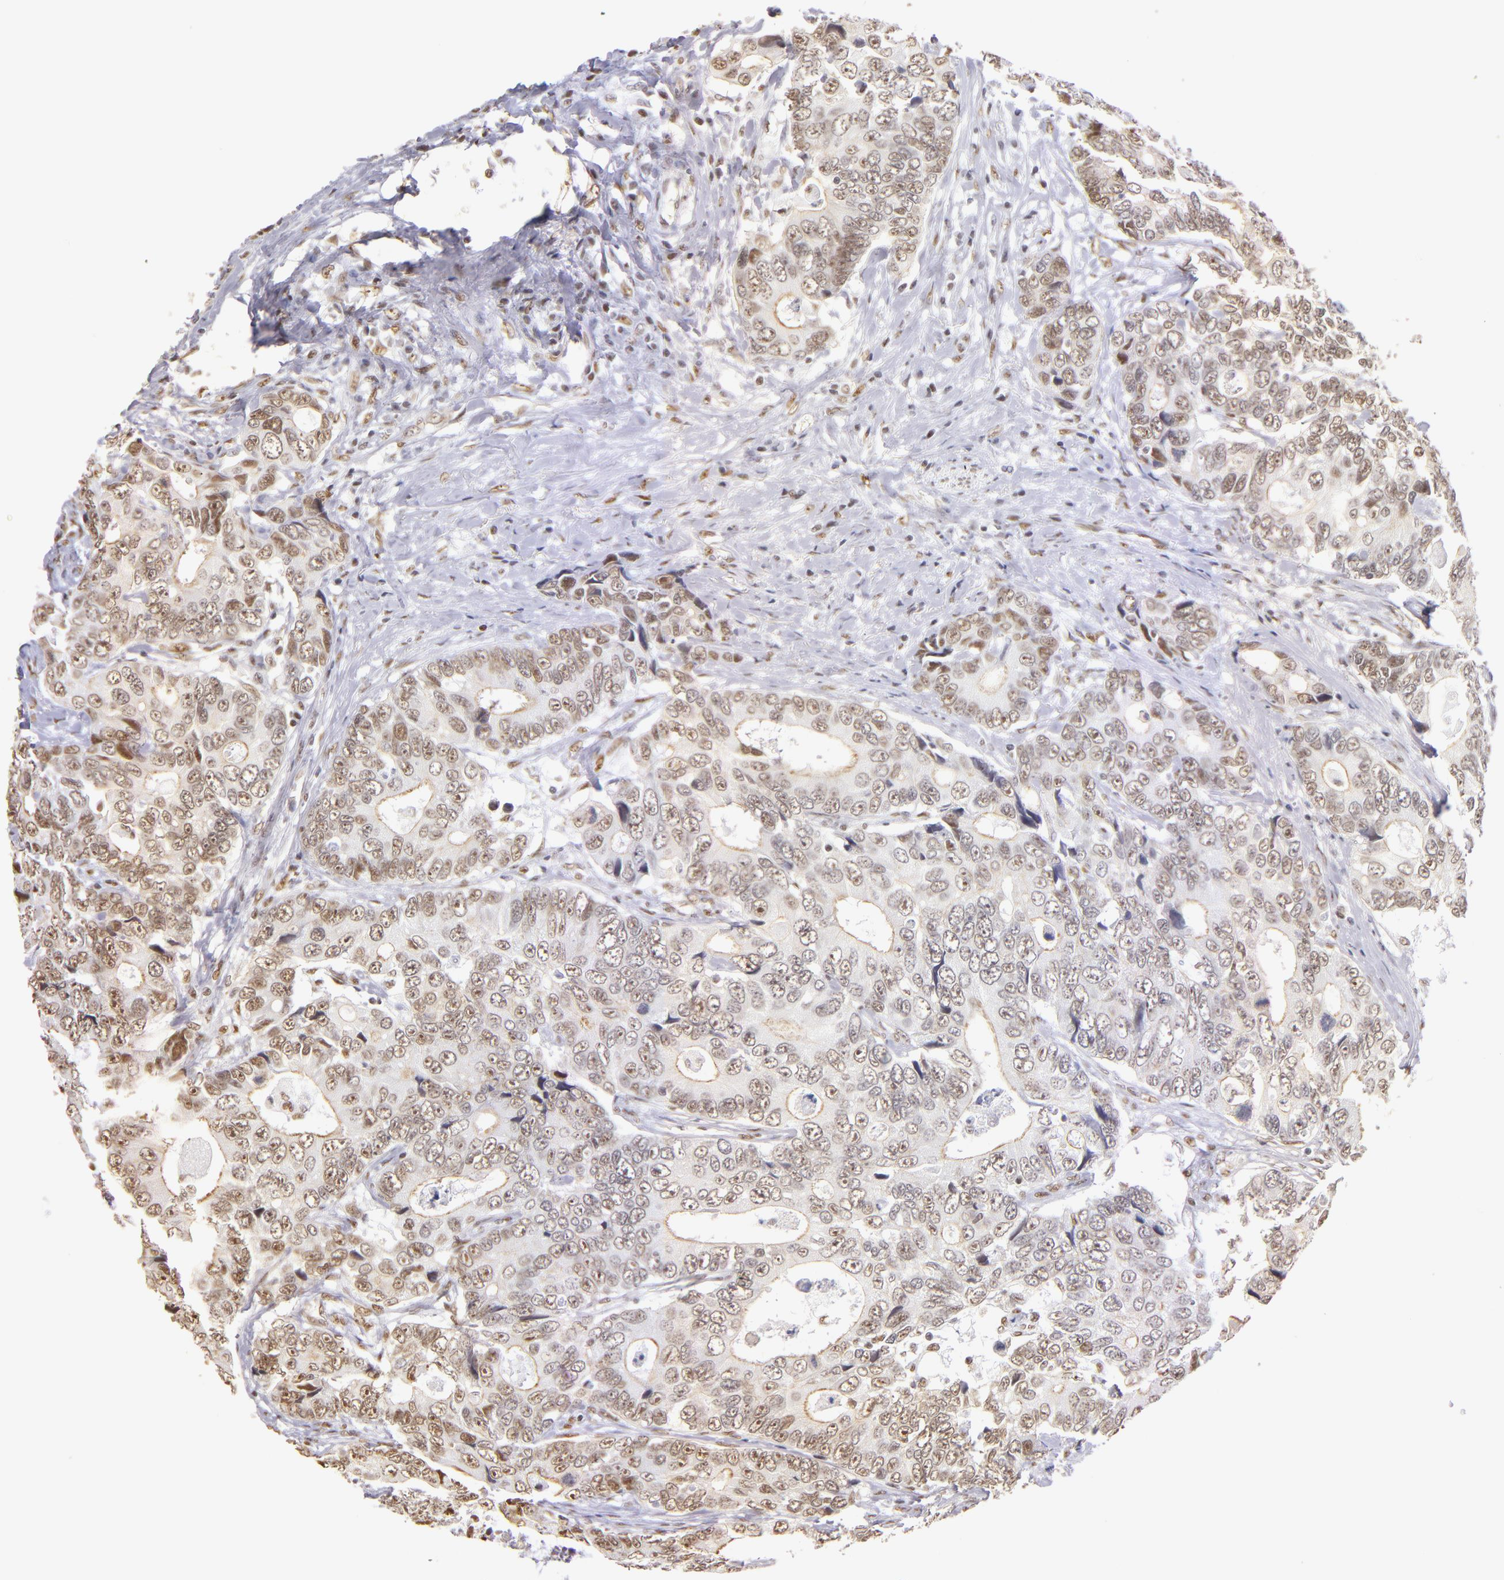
{"staining": {"intensity": "weak", "quantity": ">75%", "location": "nuclear"}, "tissue": "colorectal cancer", "cell_type": "Tumor cells", "image_type": "cancer", "snomed": [{"axis": "morphology", "description": "Adenocarcinoma, NOS"}, {"axis": "topography", "description": "Rectum"}], "caption": "DAB immunohistochemical staining of colorectal adenocarcinoma exhibits weak nuclear protein staining in about >75% of tumor cells. (DAB = brown stain, brightfield microscopy at high magnification).", "gene": "NCOR2", "patient": {"sex": "female", "age": 67}}